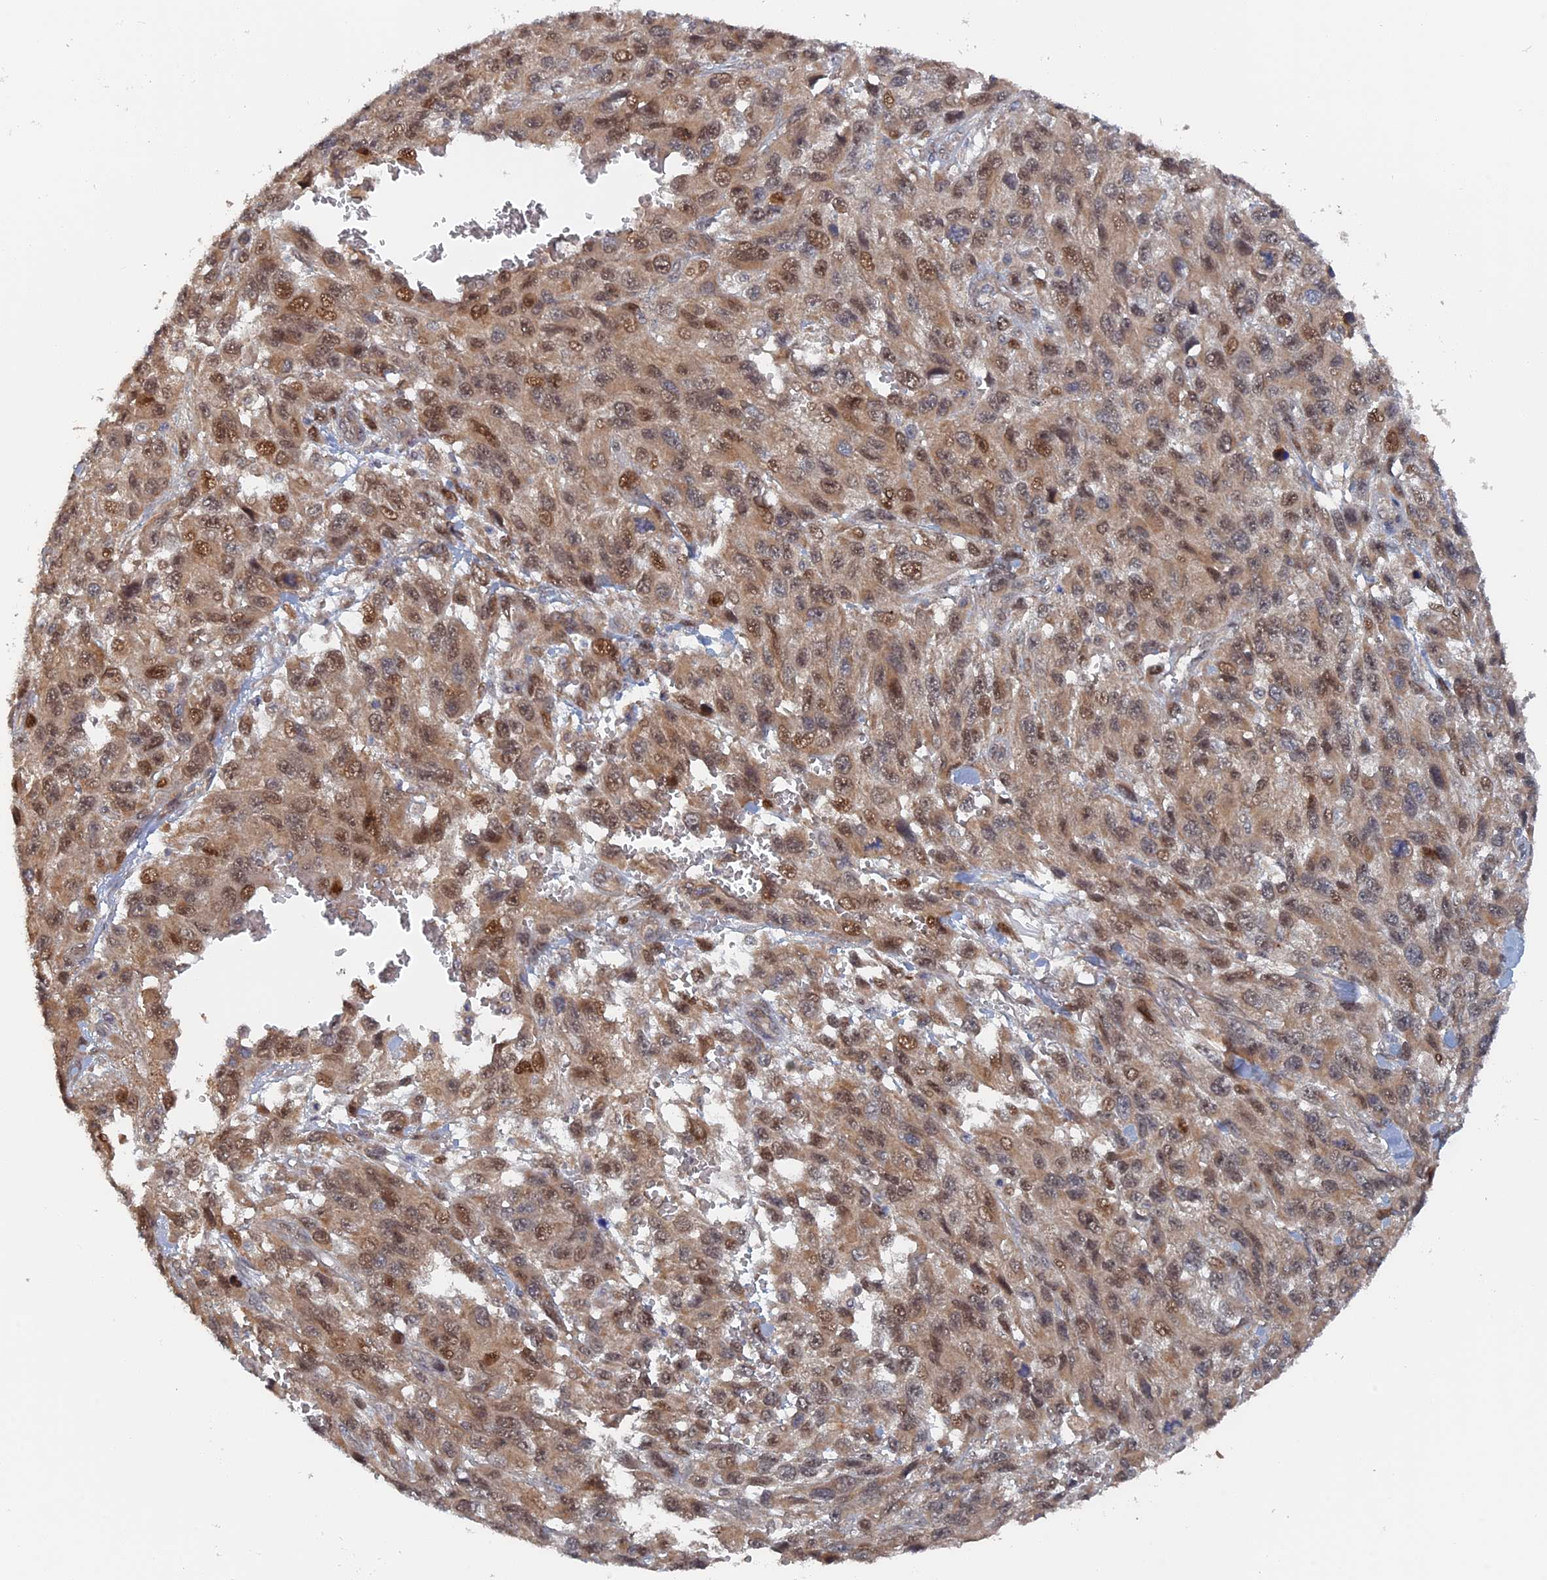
{"staining": {"intensity": "moderate", "quantity": ">75%", "location": "nuclear"}, "tissue": "melanoma", "cell_type": "Tumor cells", "image_type": "cancer", "snomed": [{"axis": "morphology", "description": "Normal tissue, NOS"}, {"axis": "morphology", "description": "Malignant melanoma, NOS"}, {"axis": "topography", "description": "Skin"}], "caption": "Immunohistochemistry photomicrograph of human melanoma stained for a protein (brown), which displays medium levels of moderate nuclear expression in about >75% of tumor cells.", "gene": "ELOVL6", "patient": {"sex": "female", "age": 96}}